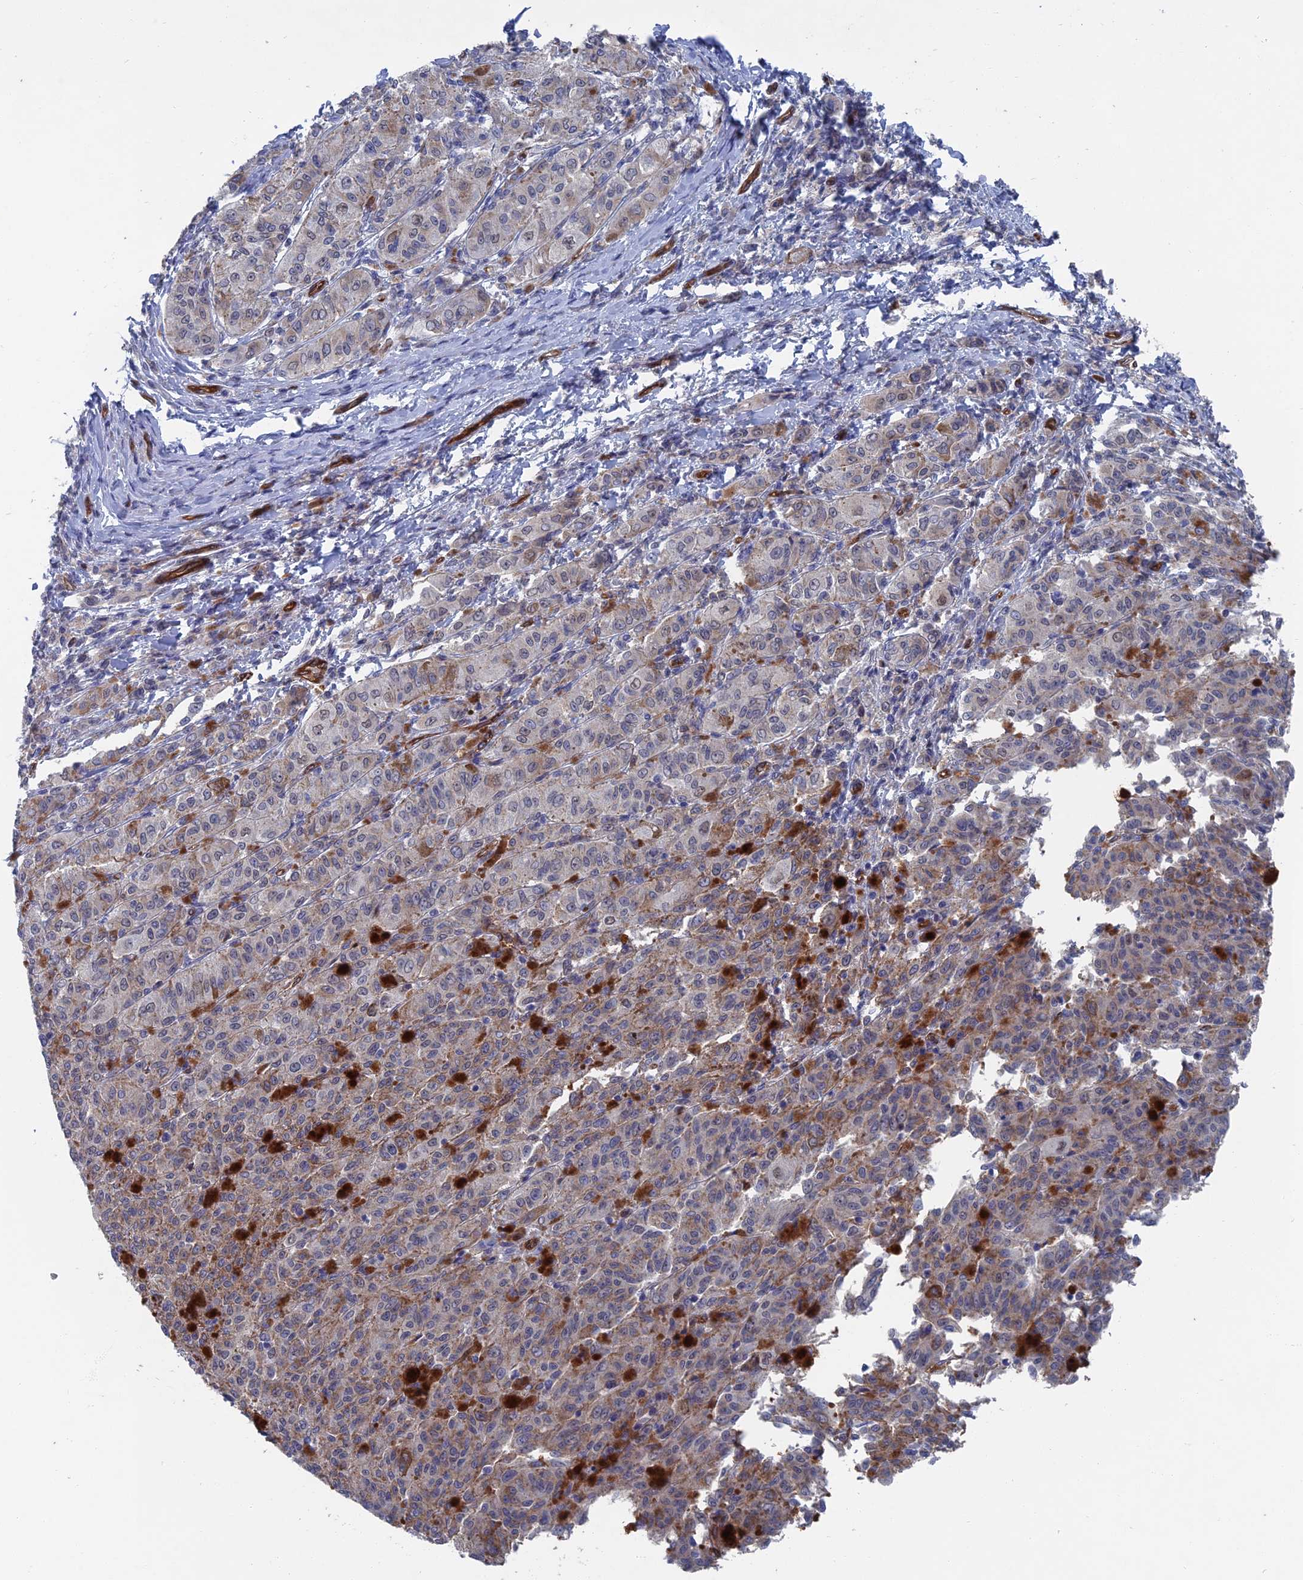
{"staining": {"intensity": "moderate", "quantity": "25%-75%", "location": "cytoplasmic/membranous"}, "tissue": "melanoma", "cell_type": "Tumor cells", "image_type": "cancer", "snomed": [{"axis": "morphology", "description": "Malignant melanoma, NOS"}, {"axis": "topography", "description": "Skin"}], "caption": "Immunohistochemistry staining of melanoma, which shows medium levels of moderate cytoplasmic/membranous staining in approximately 25%-75% of tumor cells indicating moderate cytoplasmic/membranous protein positivity. The staining was performed using DAB (brown) for protein detection and nuclei were counterstained in hematoxylin (blue).", "gene": "ARAP3", "patient": {"sex": "female", "age": 52}}